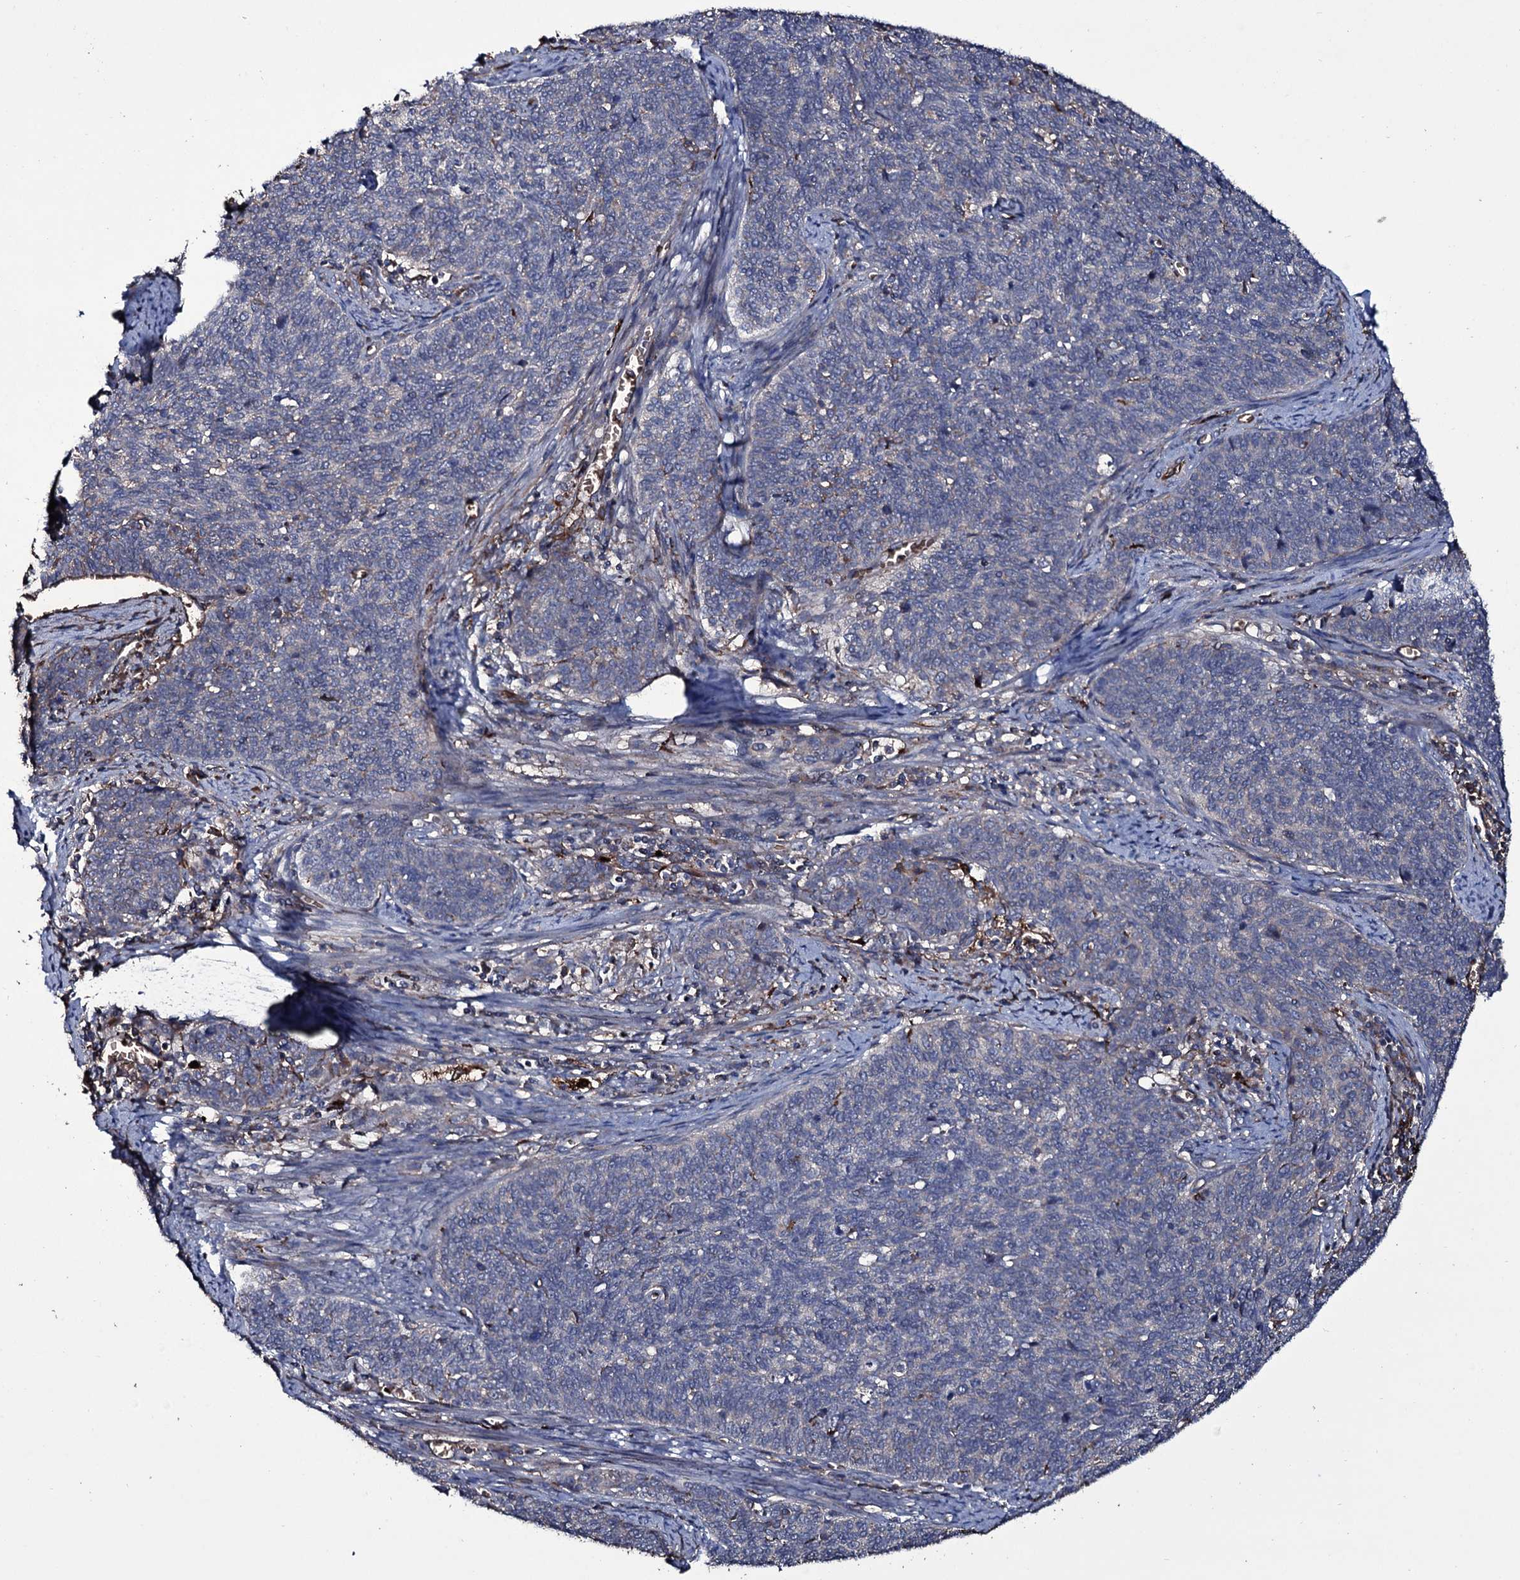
{"staining": {"intensity": "negative", "quantity": "none", "location": "none"}, "tissue": "cervical cancer", "cell_type": "Tumor cells", "image_type": "cancer", "snomed": [{"axis": "morphology", "description": "Squamous cell carcinoma, NOS"}, {"axis": "topography", "description": "Cervix"}], "caption": "The histopathology image exhibits no significant staining in tumor cells of cervical cancer (squamous cell carcinoma).", "gene": "ZSWIM8", "patient": {"sex": "female", "age": 39}}